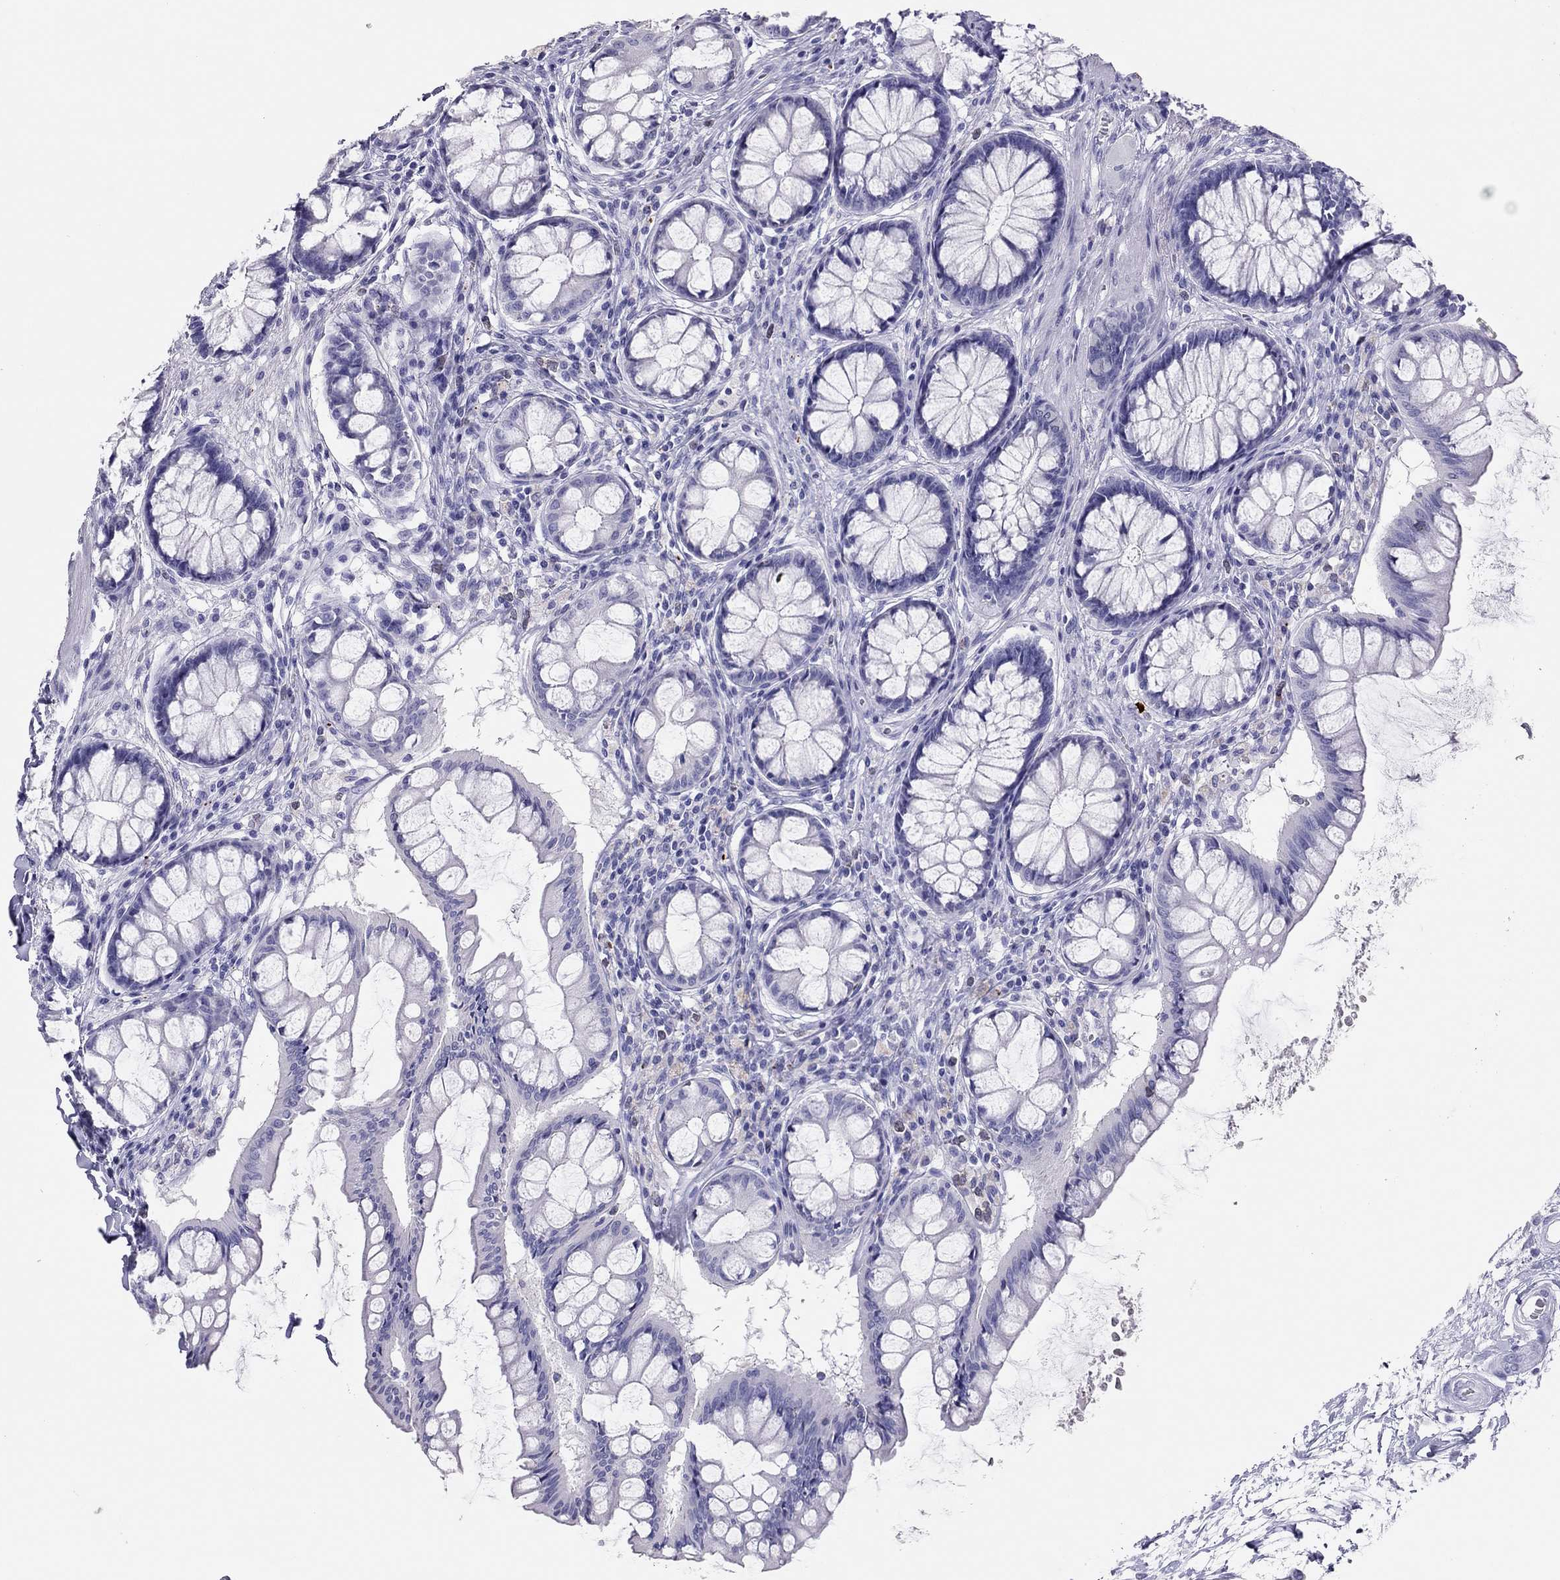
{"staining": {"intensity": "negative", "quantity": "none", "location": "none"}, "tissue": "colon", "cell_type": "Endothelial cells", "image_type": "normal", "snomed": [{"axis": "morphology", "description": "Normal tissue, NOS"}, {"axis": "topography", "description": "Colon"}], "caption": "Immunohistochemical staining of benign colon demonstrates no significant positivity in endothelial cells.", "gene": "TSHB", "patient": {"sex": "female", "age": 65}}